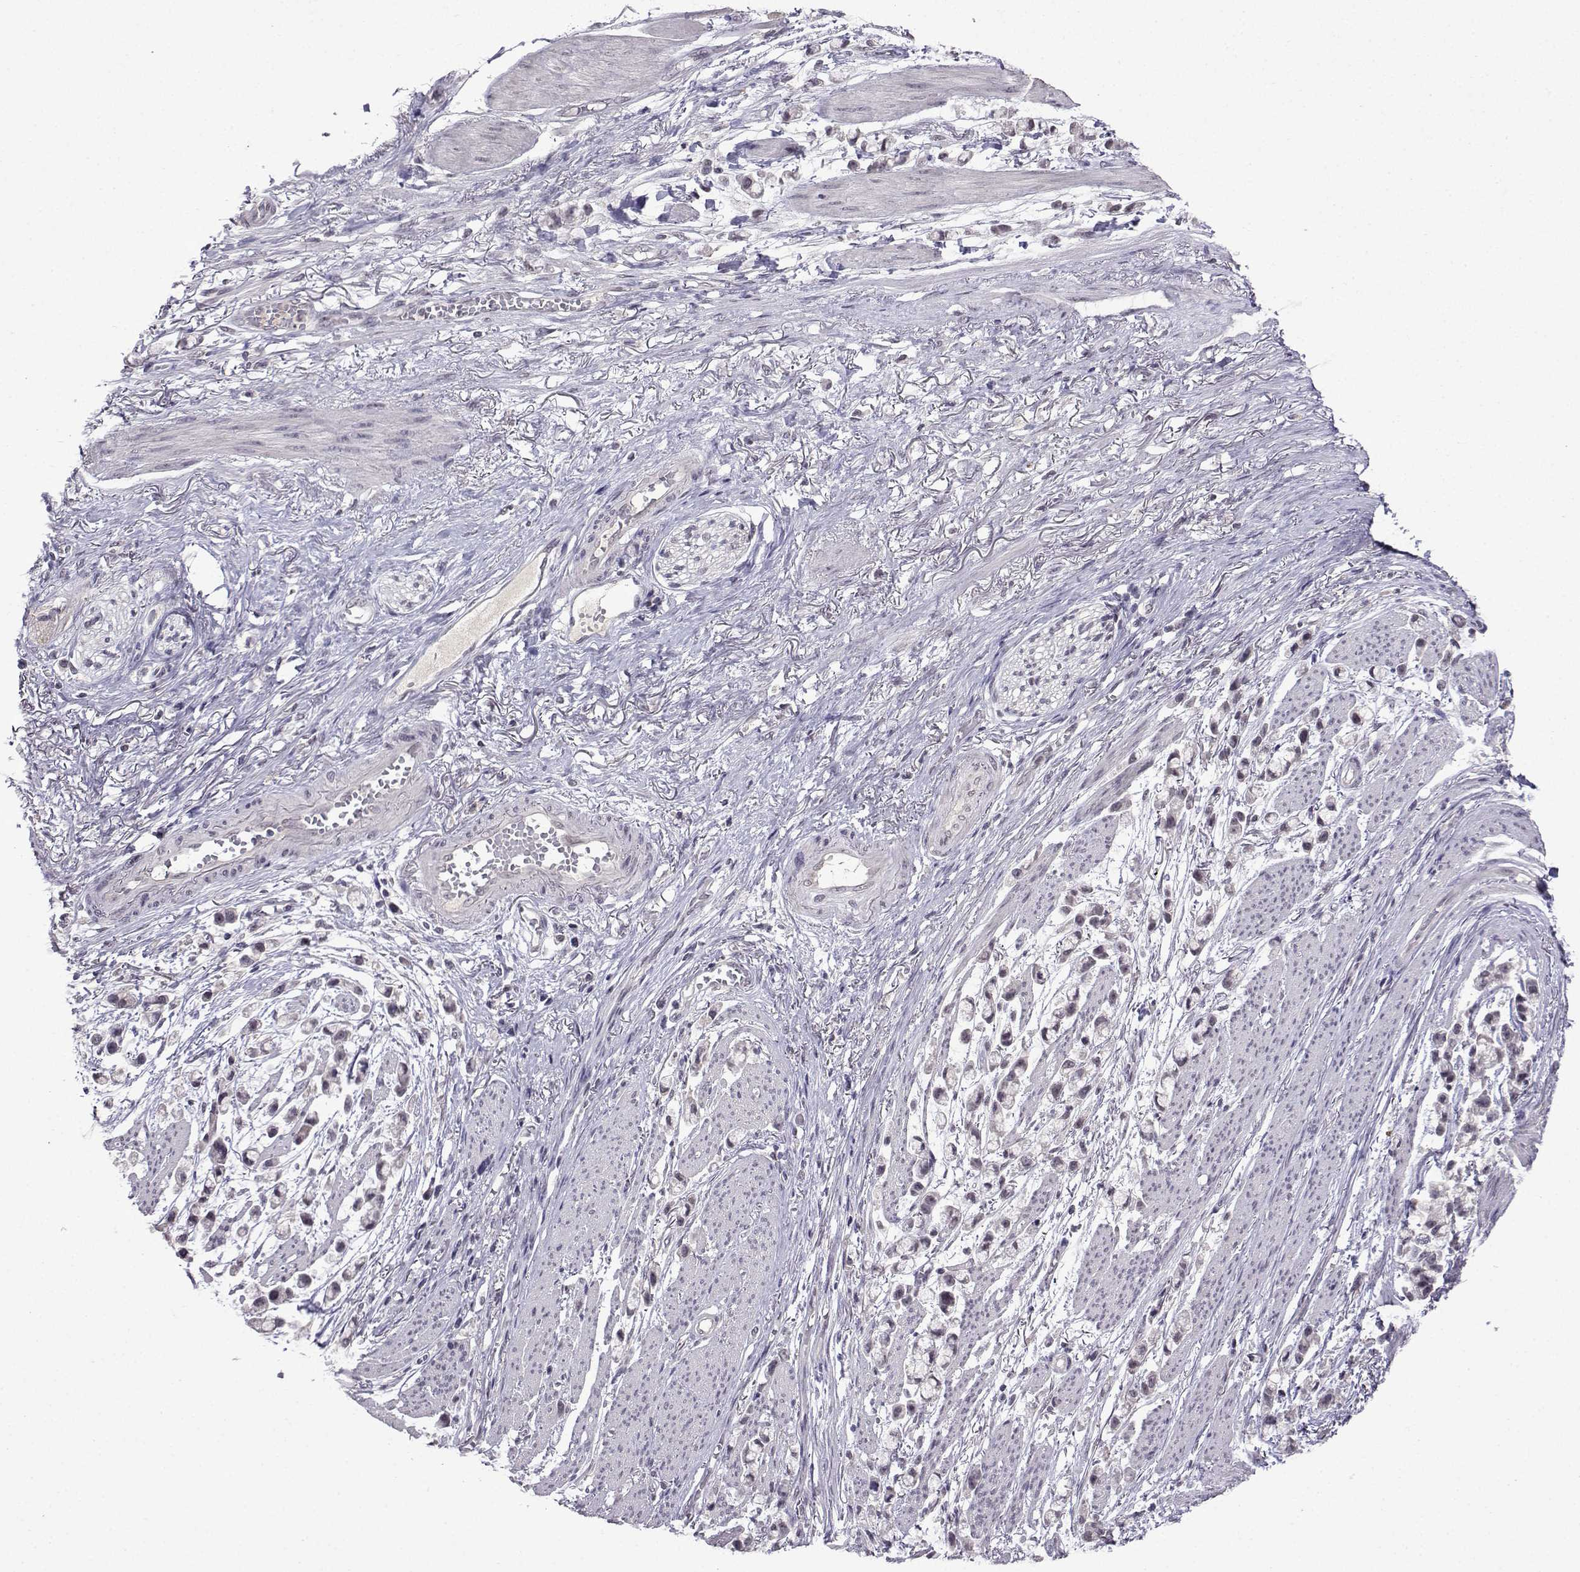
{"staining": {"intensity": "negative", "quantity": "none", "location": "none"}, "tissue": "stomach cancer", "cell_type": "Tumor cells", "image_type": "cancer", "snomed": [{"axis": "morphology", "description": "Adenocarcinoma, NOS"}, {"axis": "topography", "description": "Stomach"}], "caption": "There is no significant expression in tumor cells of stomach adenocarcinoma.", "gene": "CCL28", "patient": {"sex": "female", "age": 81}}